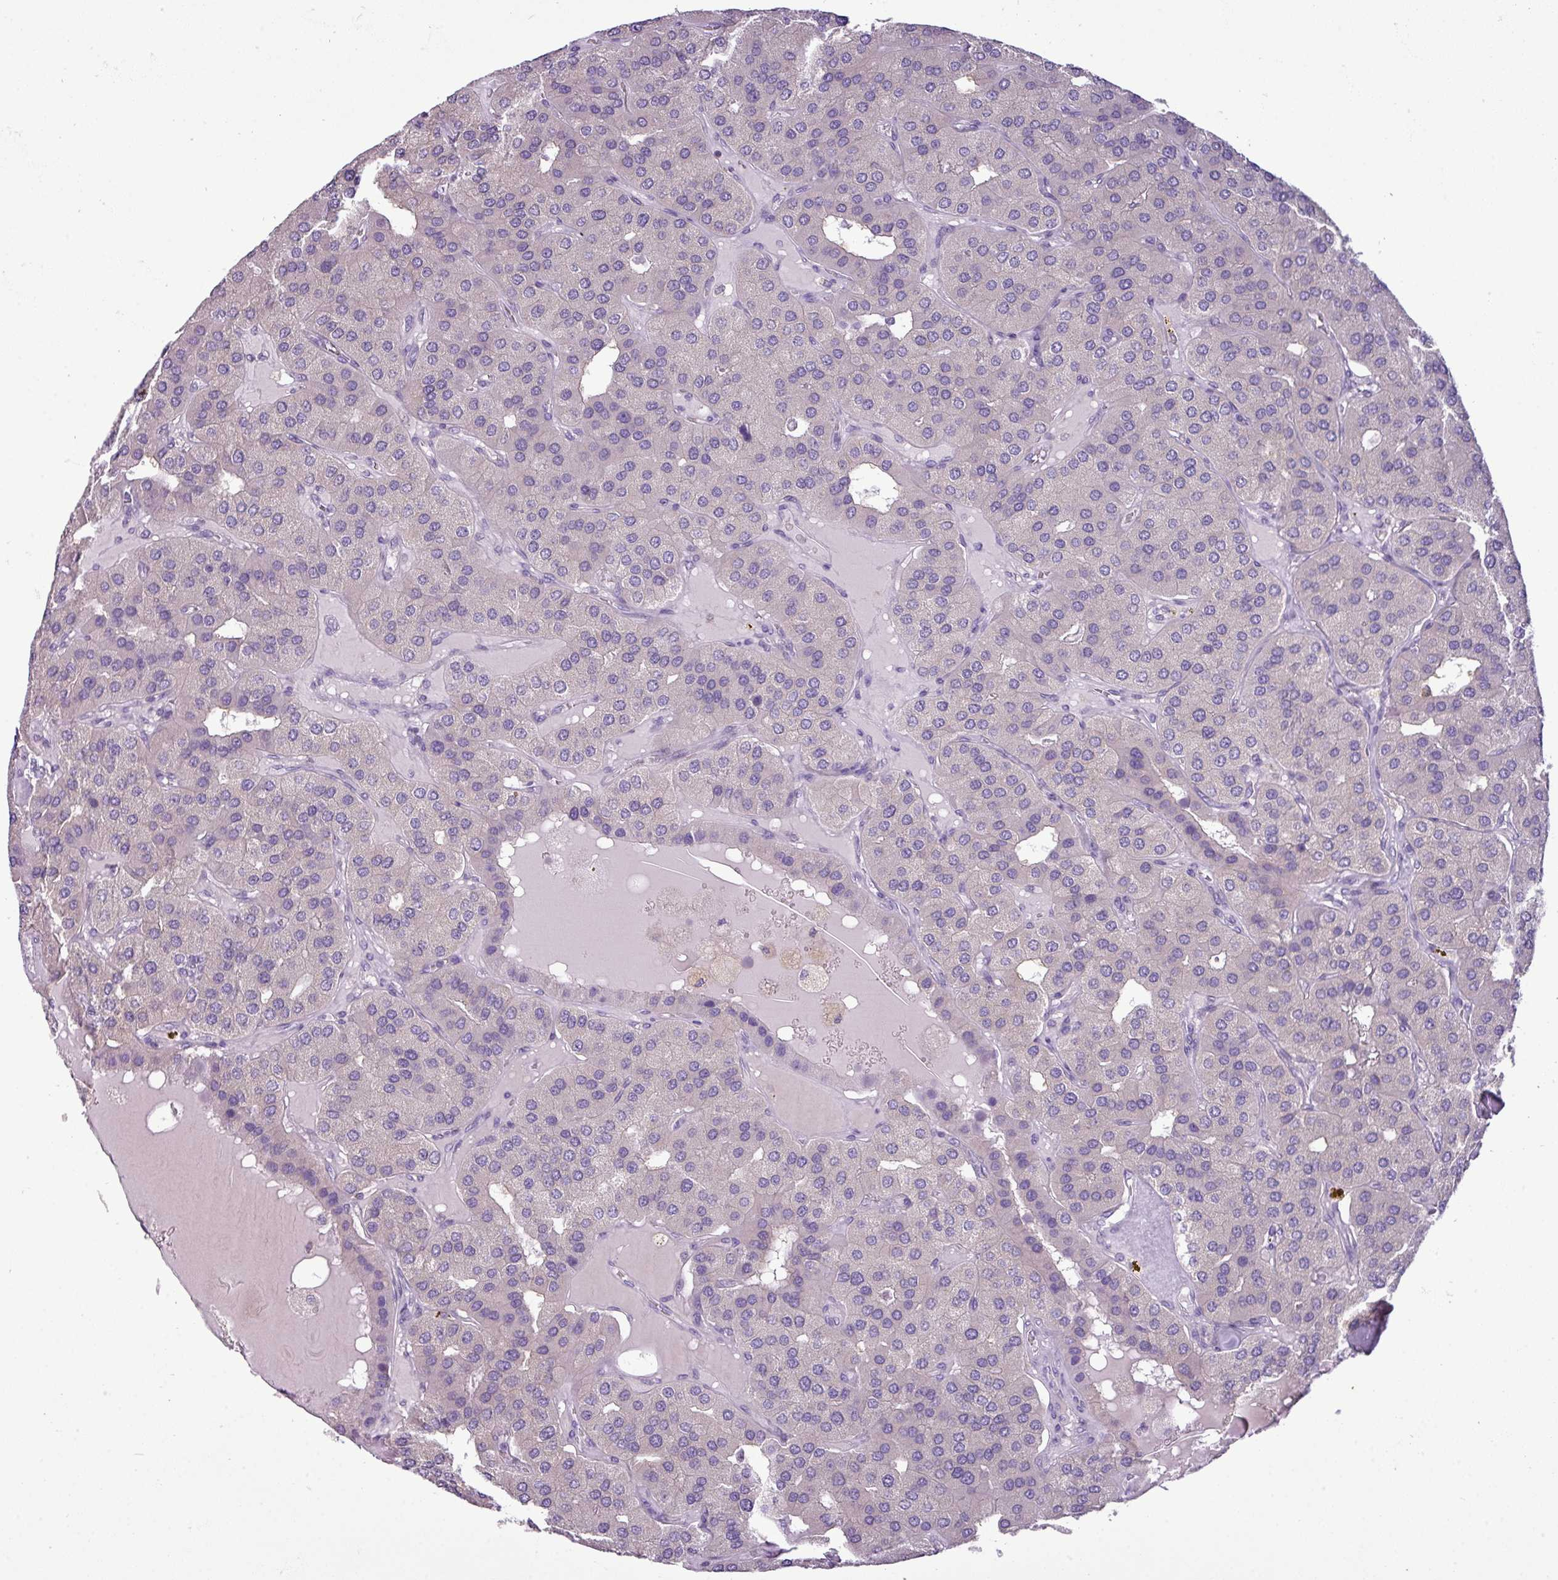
{"staining": {"intensity": "negative", "quantity": "none", "location": "none"}, "tissue": "parathyroid gland", "cell_type": "Glandular cells", "image_type": "normal", "snomed": [{"axis": "morphology", "description": "Normal tissue, NOS"}, {"axis": "morphology", "description": "Adenoma, NOS"}, {"axis": "topography", "description": "Parathyroid gland"}], "caption": "The image demonstrates no staining of glandular cells in normal parathyroid gland.", "gene": "DNAAF9", "patient": {"sex": "female", "age": 86}}